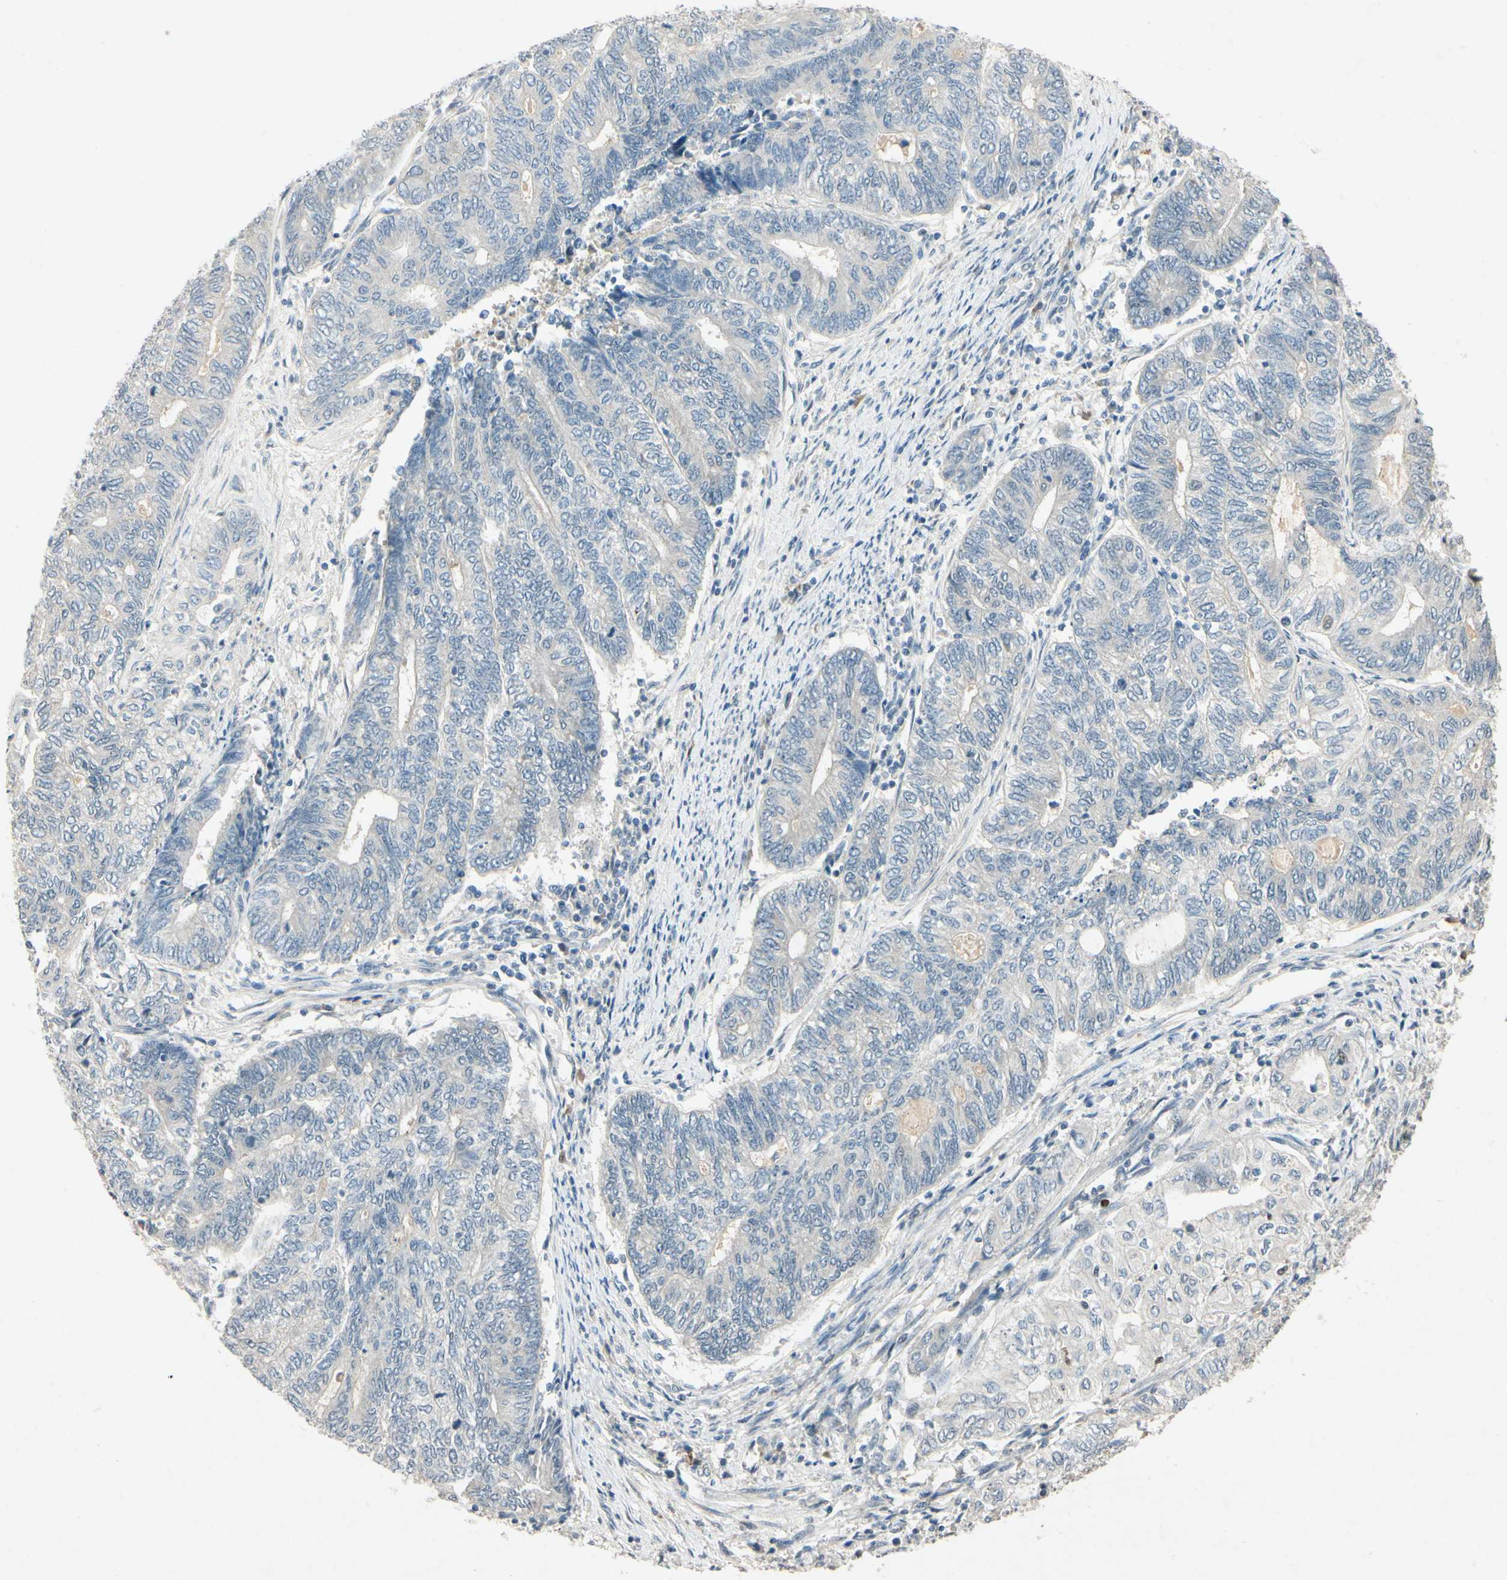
{"staining": {"intensity": "negative", "quantity": "none", "location": "none"}, "tissue": "endometrial cancer", "cell_type": "Tumor cells", "image_type": "cancer", "snomed": [{"axis": "morphology", "description": "Adenocarcinoma, NOS"}, {"axis": "topography", "description": "Uterus"}, {"axis": "topography", "description": "Endometrium"}], "caption": "This is an immunohistochemistry histopathology image of human endometrial cancer (adenocarcinoma). There is no expression in tumor cells.", "gene": "HSPA1B", "patient": {"sex": "female", "age": 70}}